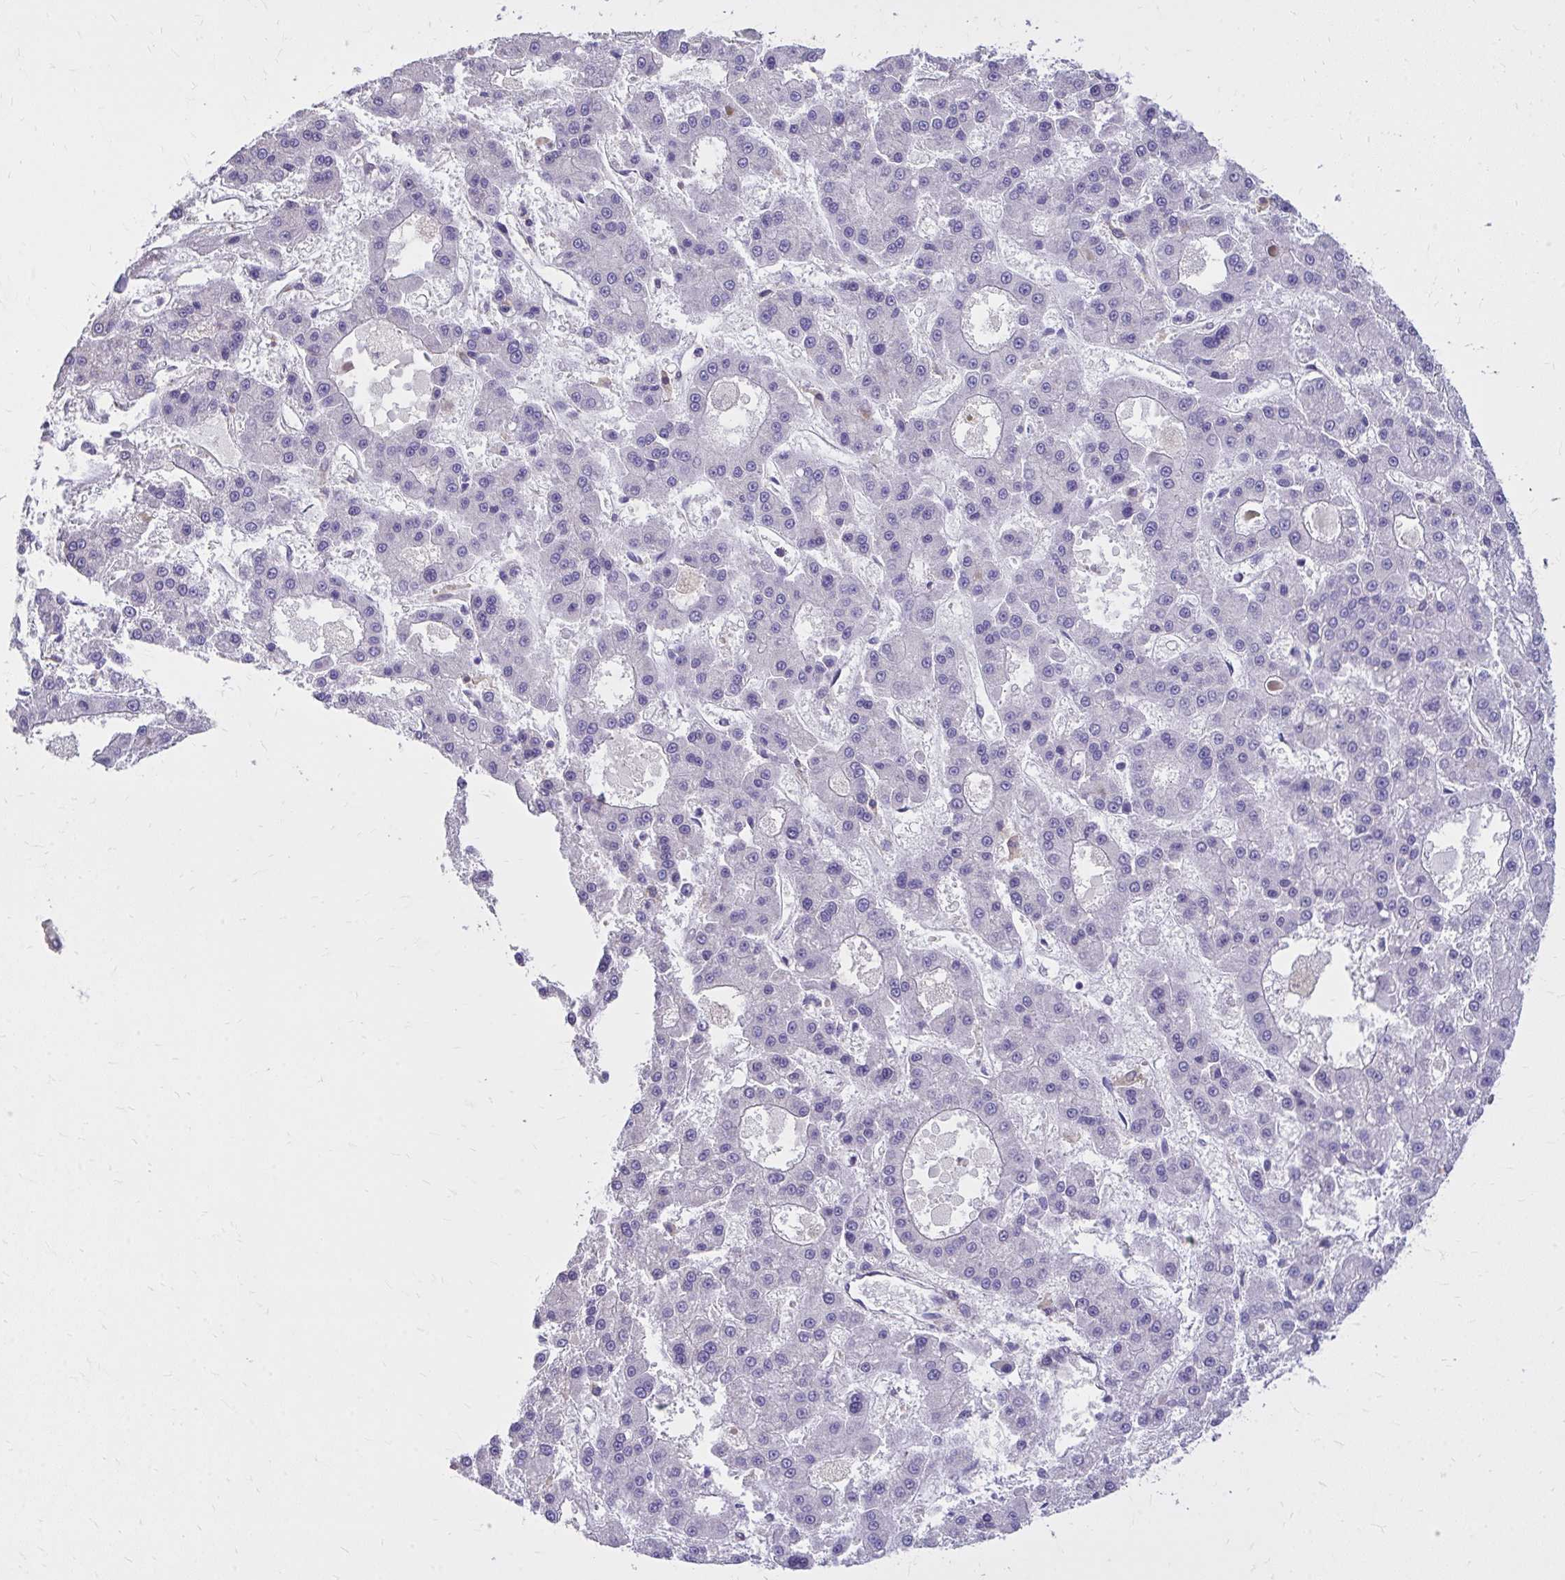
{"staining": {"intensity": "negative", "quantity": "none", "location": "none"}, "tissue": "liver cancer", "cell_type": "Tumor cells", "image_type": "cancer", "snomed": [{"axis": "morphology", "description": "Carcinoma, Hepatocellular, NOS"}, {"axis": "topography", "description": "Liver"}], "caption": "High power microscopy photomicrograph of an immunohistochemistry (IHC) histopathology image of liver hepatocellular carcinoma, revealing no significant expression in tumor cells.", "gene": "EPB41L1", "patient": {"sex": "male", "age": 70}}